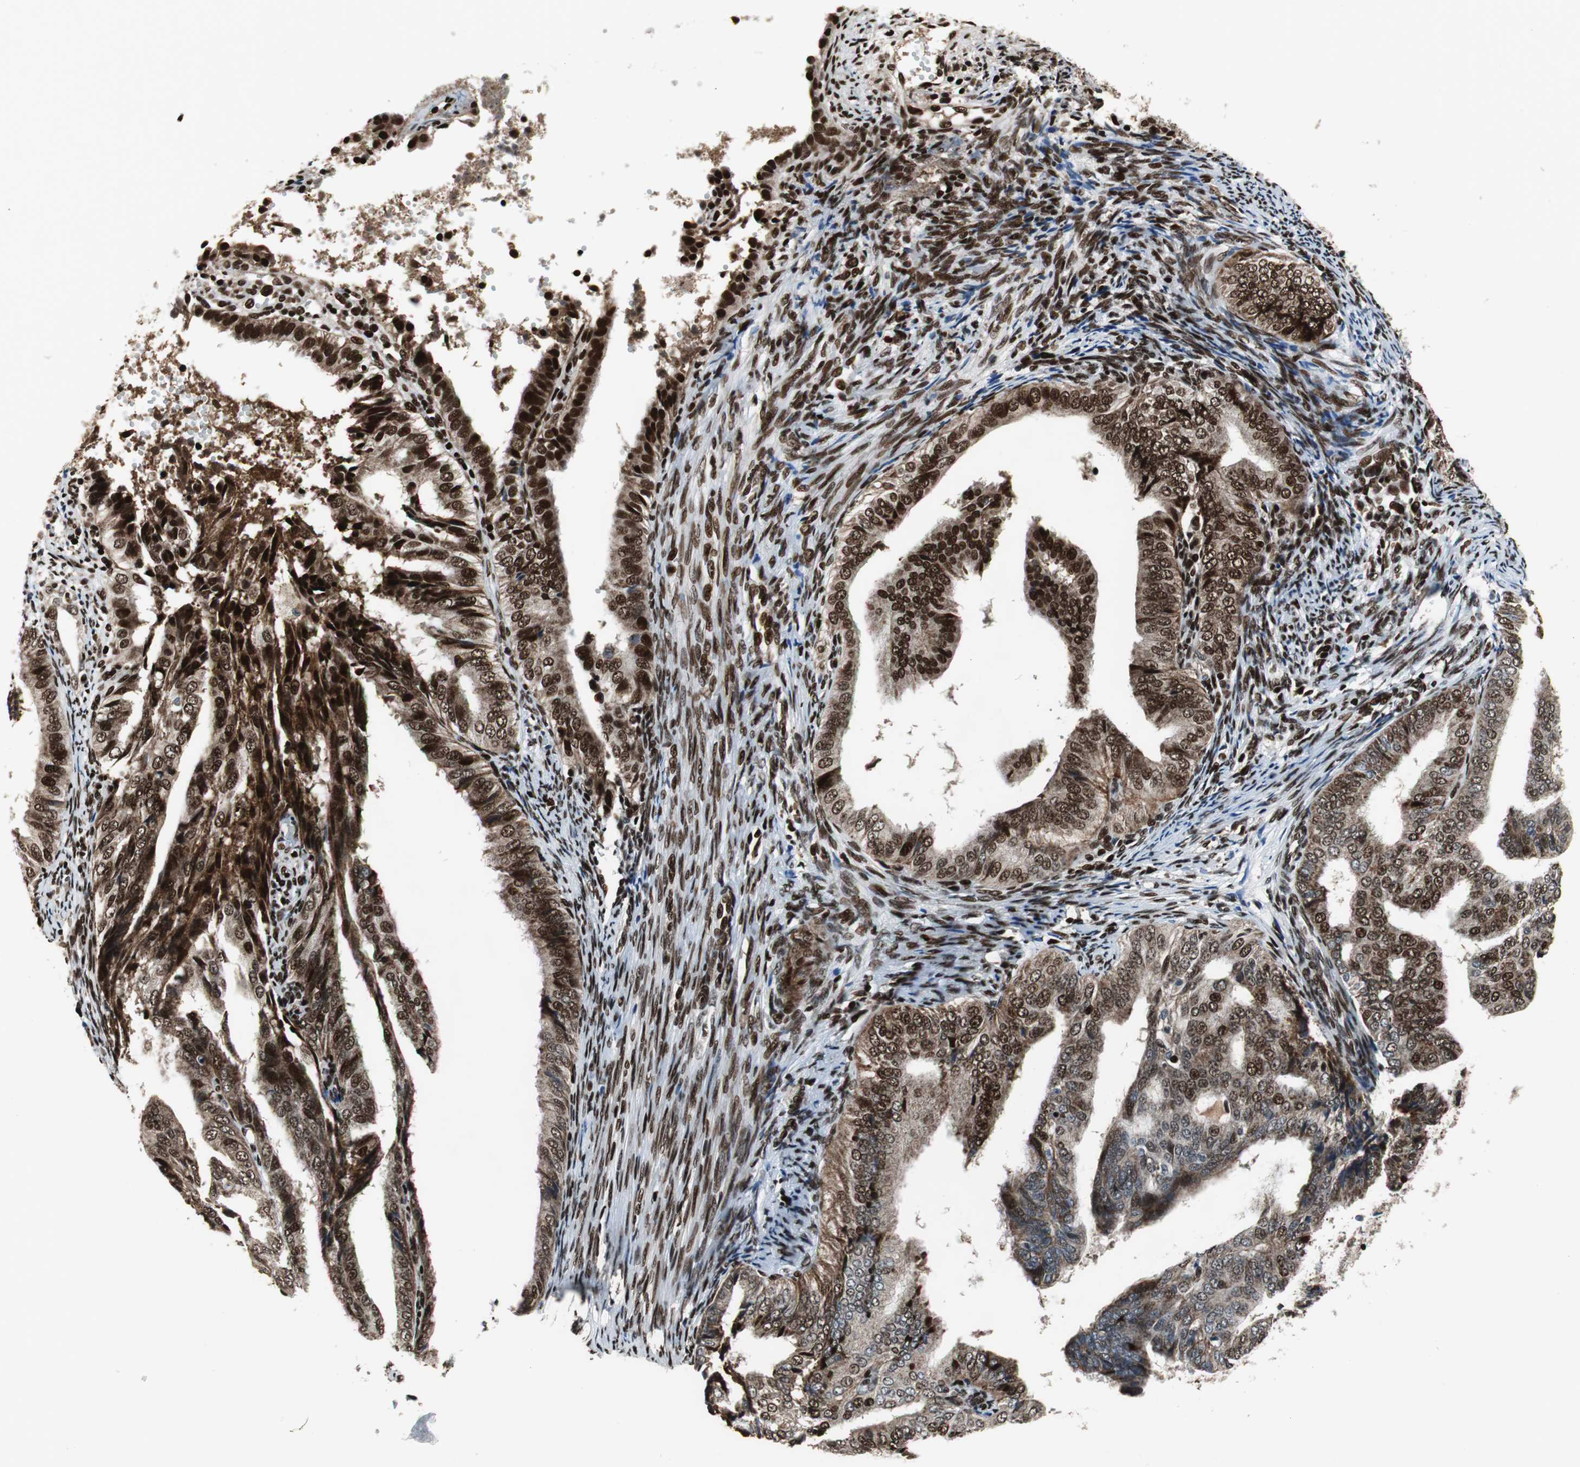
{"staining": {"intensity": "moderate", "quantity": "25%-75%", "location": "cytoplasmic/membranous,nuclear"}, "tissue": "endometrial cancer", "cell_type": "Tumor cells", "image_type": "cancer", "snomed": [{"axis": "morphology", "description": "Adenocarcinoma, NOS"}, {"axis": "topography", "description": "Endometrium"}], "caption": "Protein staining shows moderate cytoplasmic/membranous and nuclear staining in approximately 25%-75% of tumor cells in endometrial cancer (adenocarcinoma). (DAB = brown stain, brightfield microscopy at high magnification).", "gene": "HDAC1", "patient": {"sex": "female", "age": 58}}